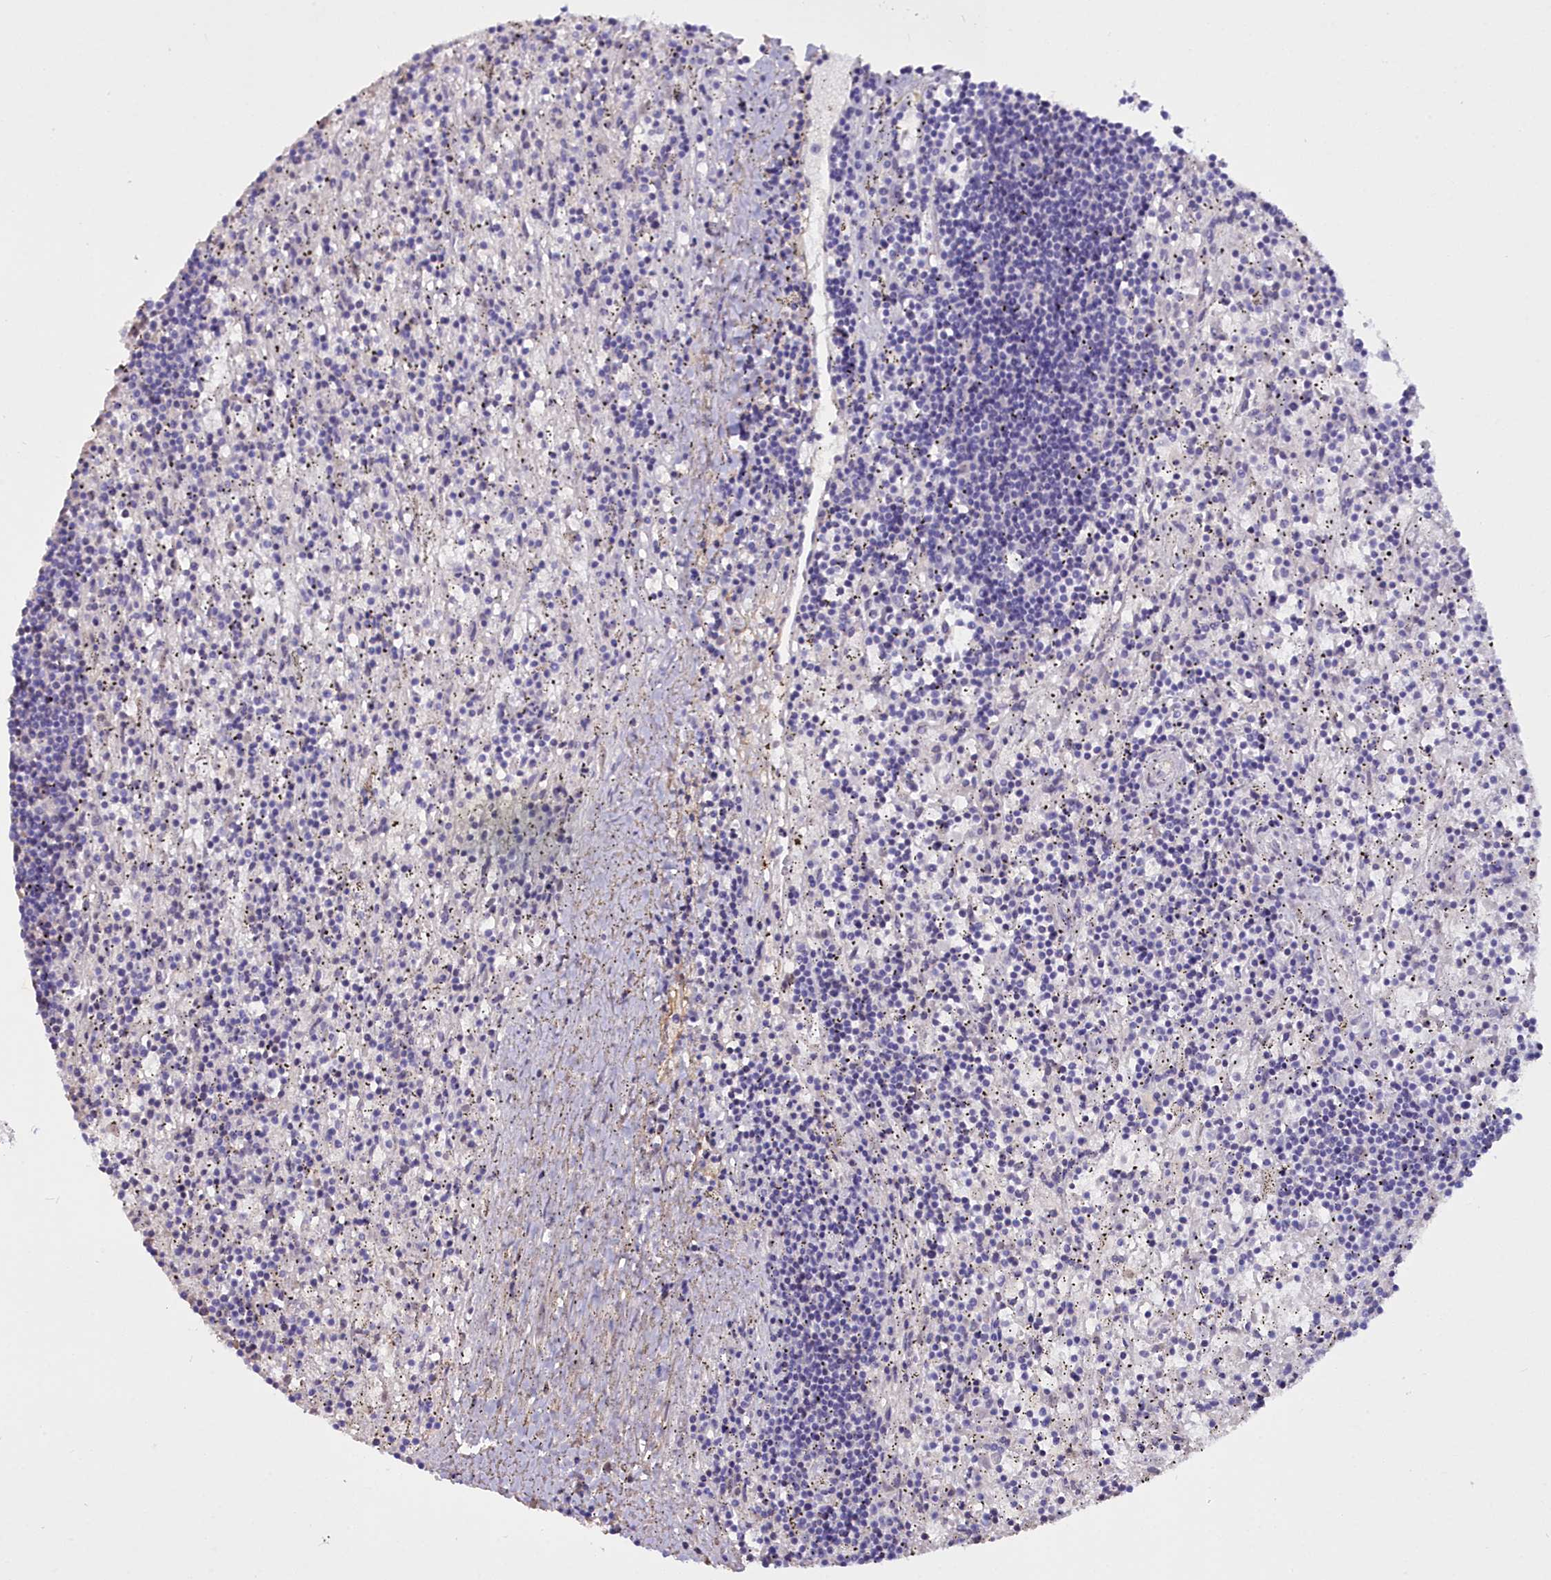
{"staining": {"intensity": "negative", "quantity": "none", "location": "none"}, "tissue": "lymphoma", "cell_type": "Tumor cells", "image_type": "cancer", "snomed": [{"axis": "morphology", "description": "Malignant lymphoma, non-Hodgkin's type, Low grade"}, {"axis": "topography", "description": "Spleen"}], "caption": "Lymphoma was stained to show a protein in brown. There is no significant expression in tumor cells.", "gene": "OSTN", "patient": {"sex": "male", "age": 76}}